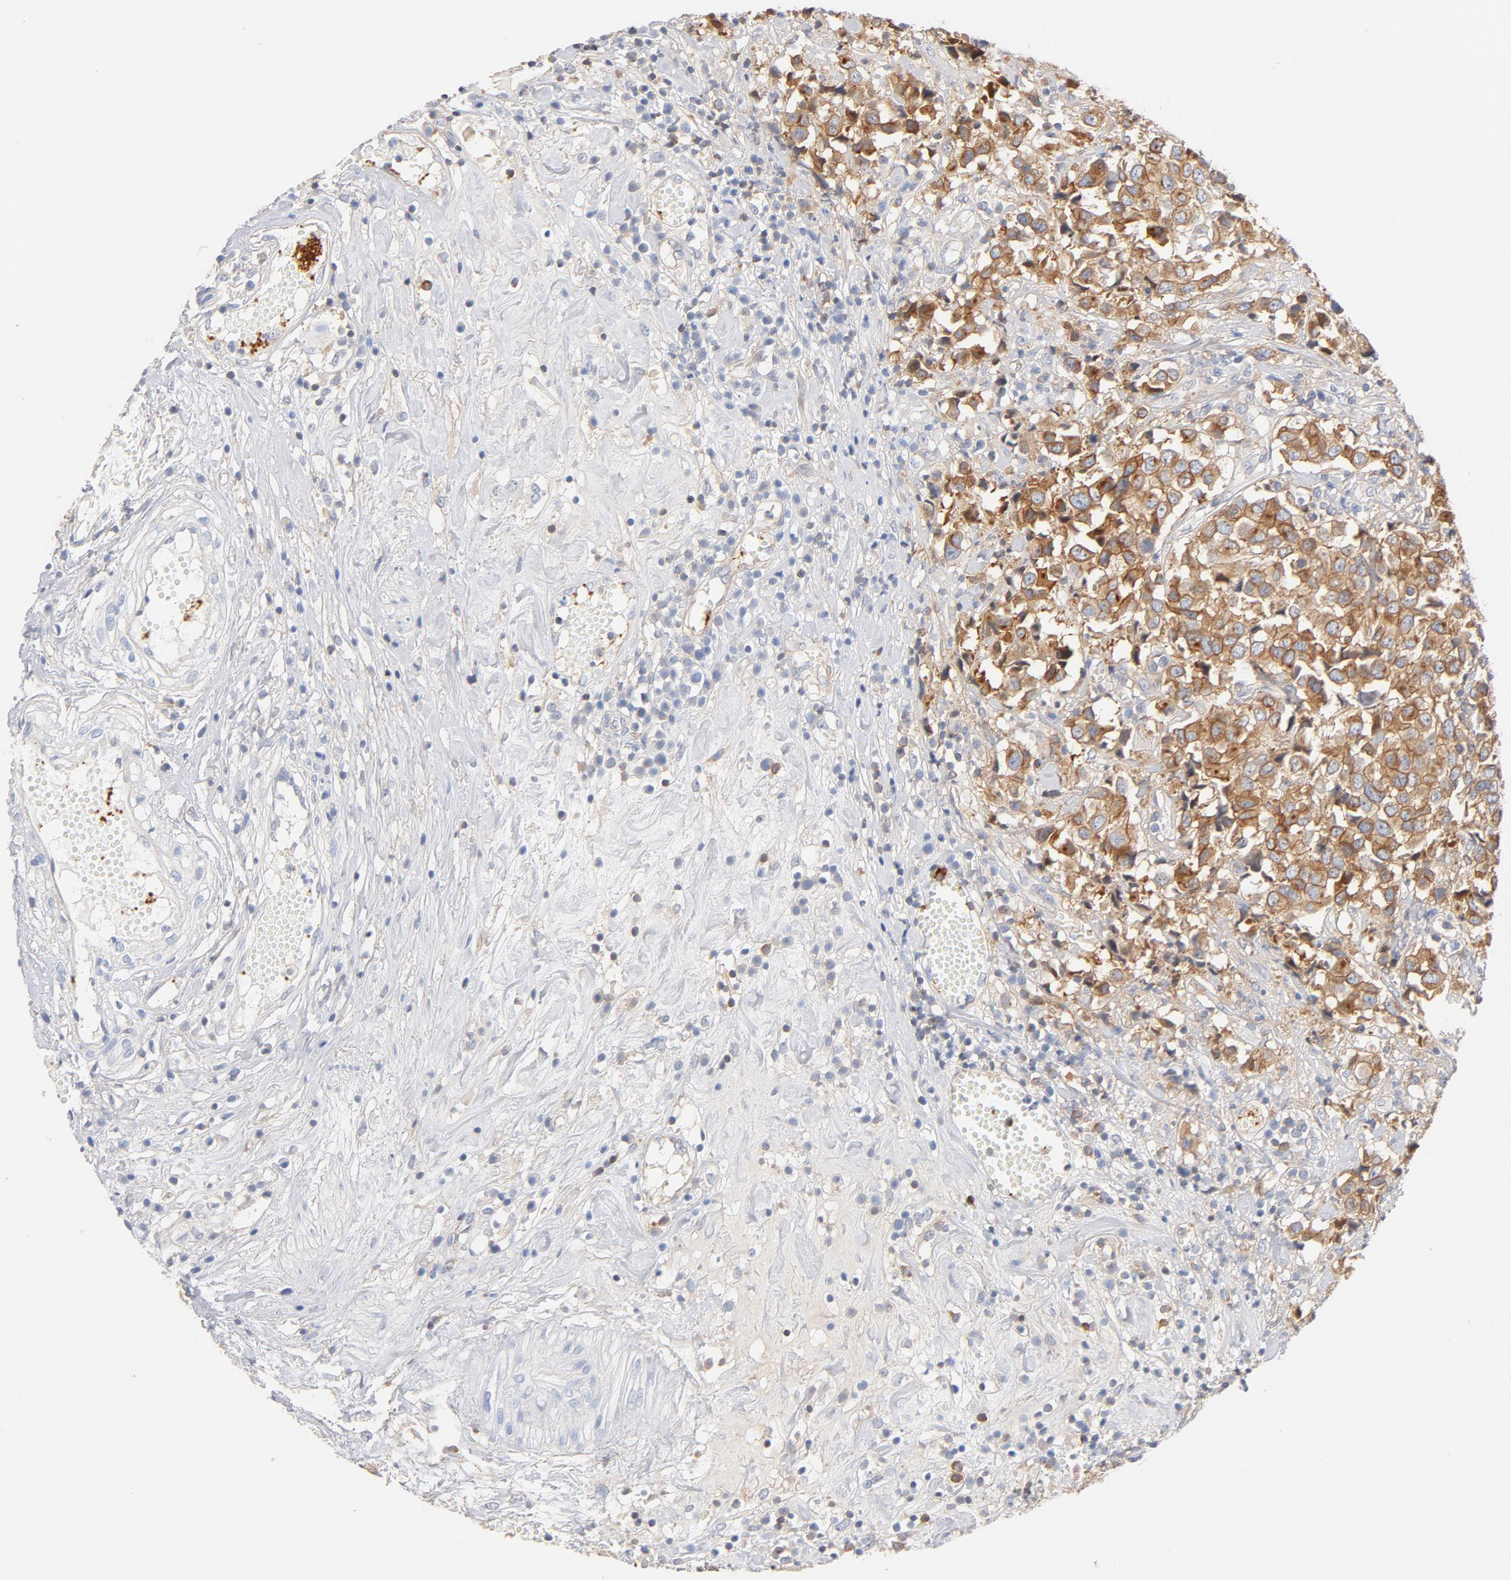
{"staining": {"intensity": "moderate", "quantity": ">75%", "location": "cytoplasmic/membranous"}, "tissue": "urothelial cancer", "cell_type": "Tumor cells", "image_type": "cancer", "snomed": [{"axis": "morphology", "description": "Urothelial carcinoma, High grade"}, {"axis": "topography", "description": "Urinary bladder"}], "caption": "Immunohistochemistry (IHC) (DAB) staining of human urothelial carcinoma (high-grade) reveals moderate cytoplasmic/membranous protein expression in about >75% of tumor cells.", "gene": "SRC", "patient": {"sex": "female", "age": 75}}